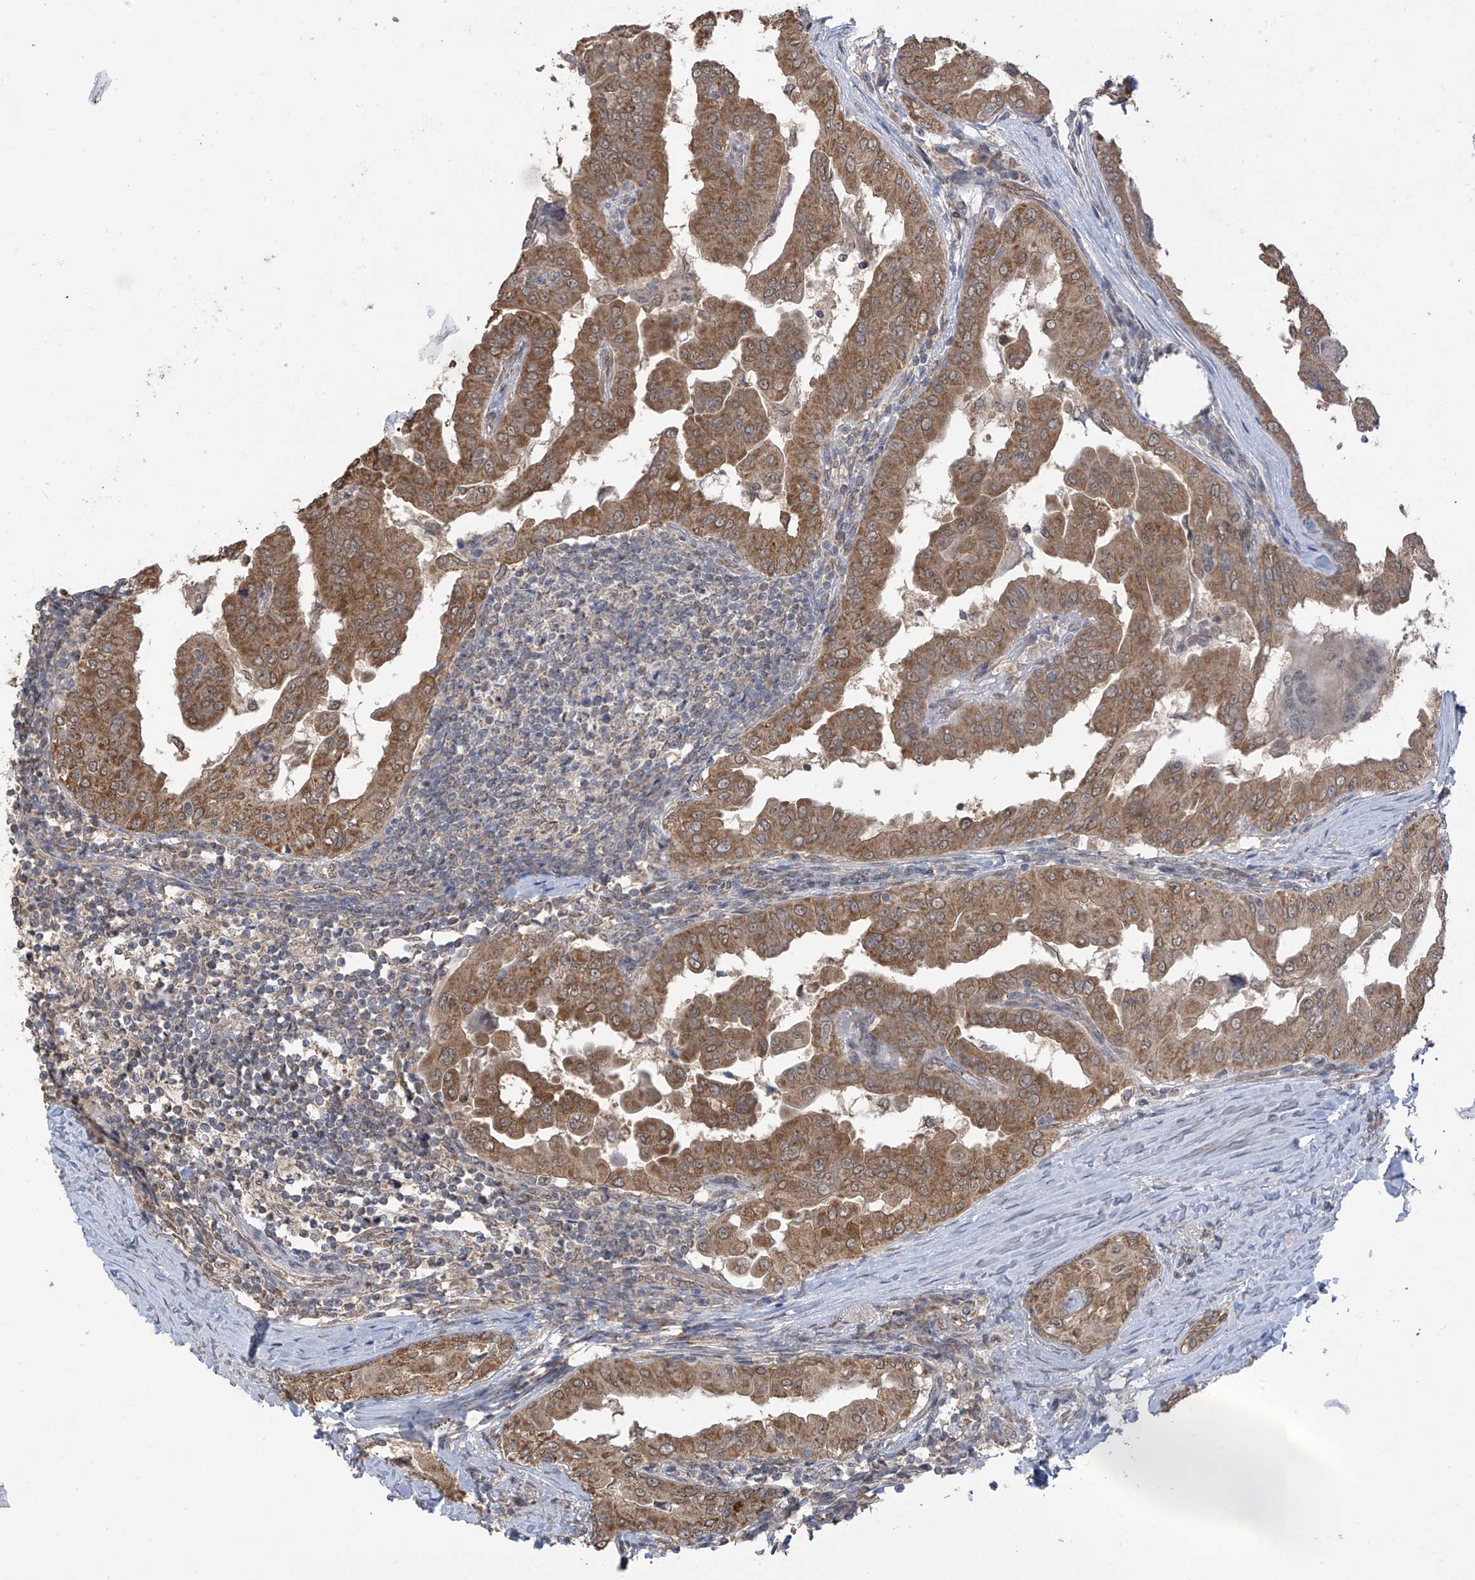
{"staining": {"intensity": "strong", "quantity": ">75%", "location": "cytoplasmic/membranous,nuclear"}, "tissue": "thyroid cancer", "cell_type": "Tumor cells", "image_type": "cancer", "snomed": [{"axis": "morphology", "description": "Papillary adenocarcinoma, NOS"}, {"axis": "topography", "description": "Thyroid gland"}], "caption": "Brown immunohistochemical staining in papillary adenocarcinoma (thyroid) shows strong cytoplasmic/membranous and nuclear staining in about >75% of tumor cells.", "gene": "KIAA1522", "patient": {"sex": "male", "age": 33}}